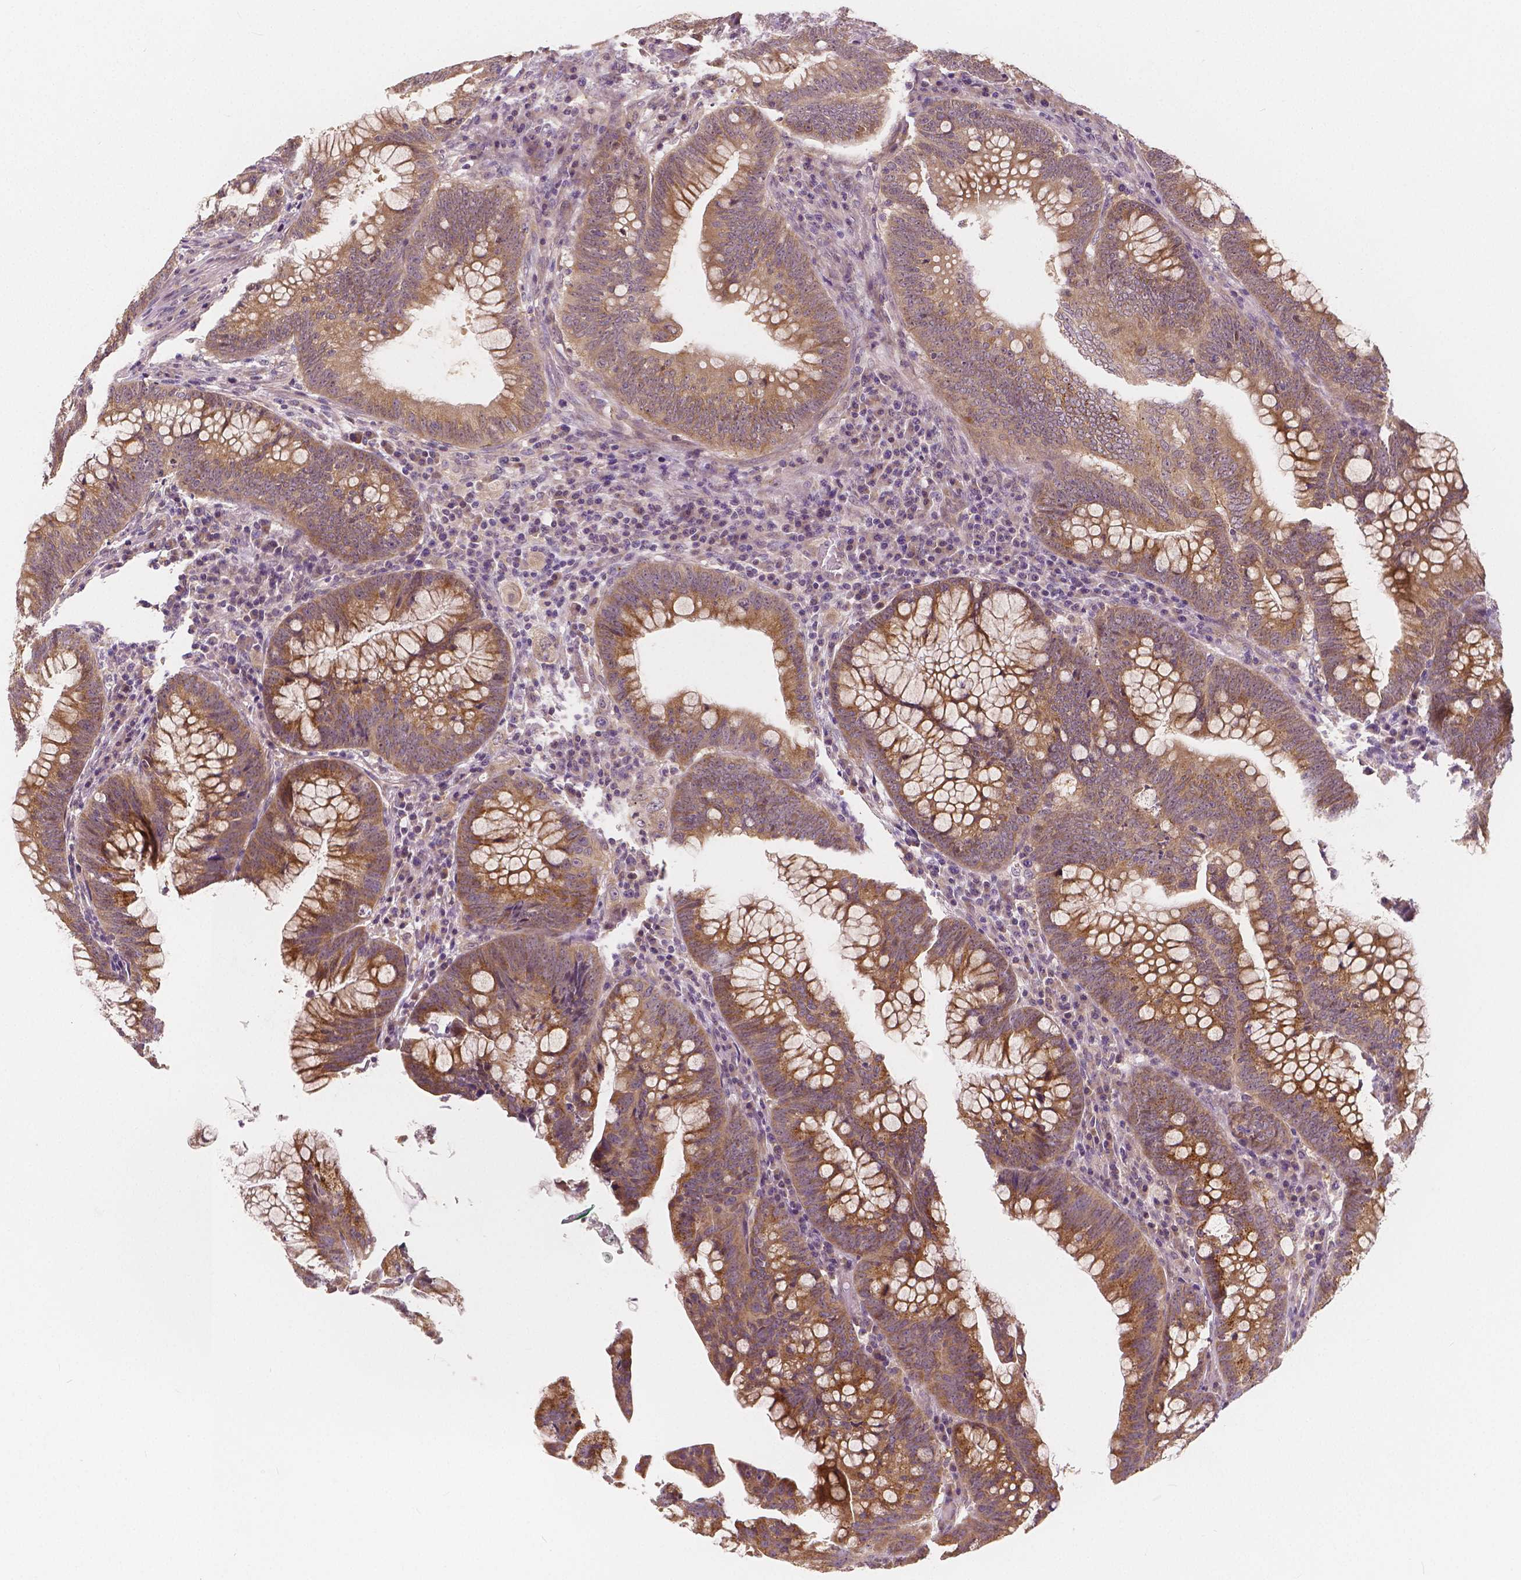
{"staining": {"intensity": "moderate", "quantity": ">75%", "location": "cytoplasmic/membranous"}, "tissue": "colorectal cancer", "cell_type": "Tumor cells", "image_type": "cancer", "snomed": [{"axis": "morphology", "description": "Adenocarcinoma, NOS"}, {"axis": "topography", "description": "Colon"}], "caption": "Protein expression analysis of human adenocarcinoma (colorectal) reveals moderate cytoplasmic/membranous staining in about >75% of tumor cells.", "gene": "SNX12", "patient": {"sex": "male", "age": 62}}